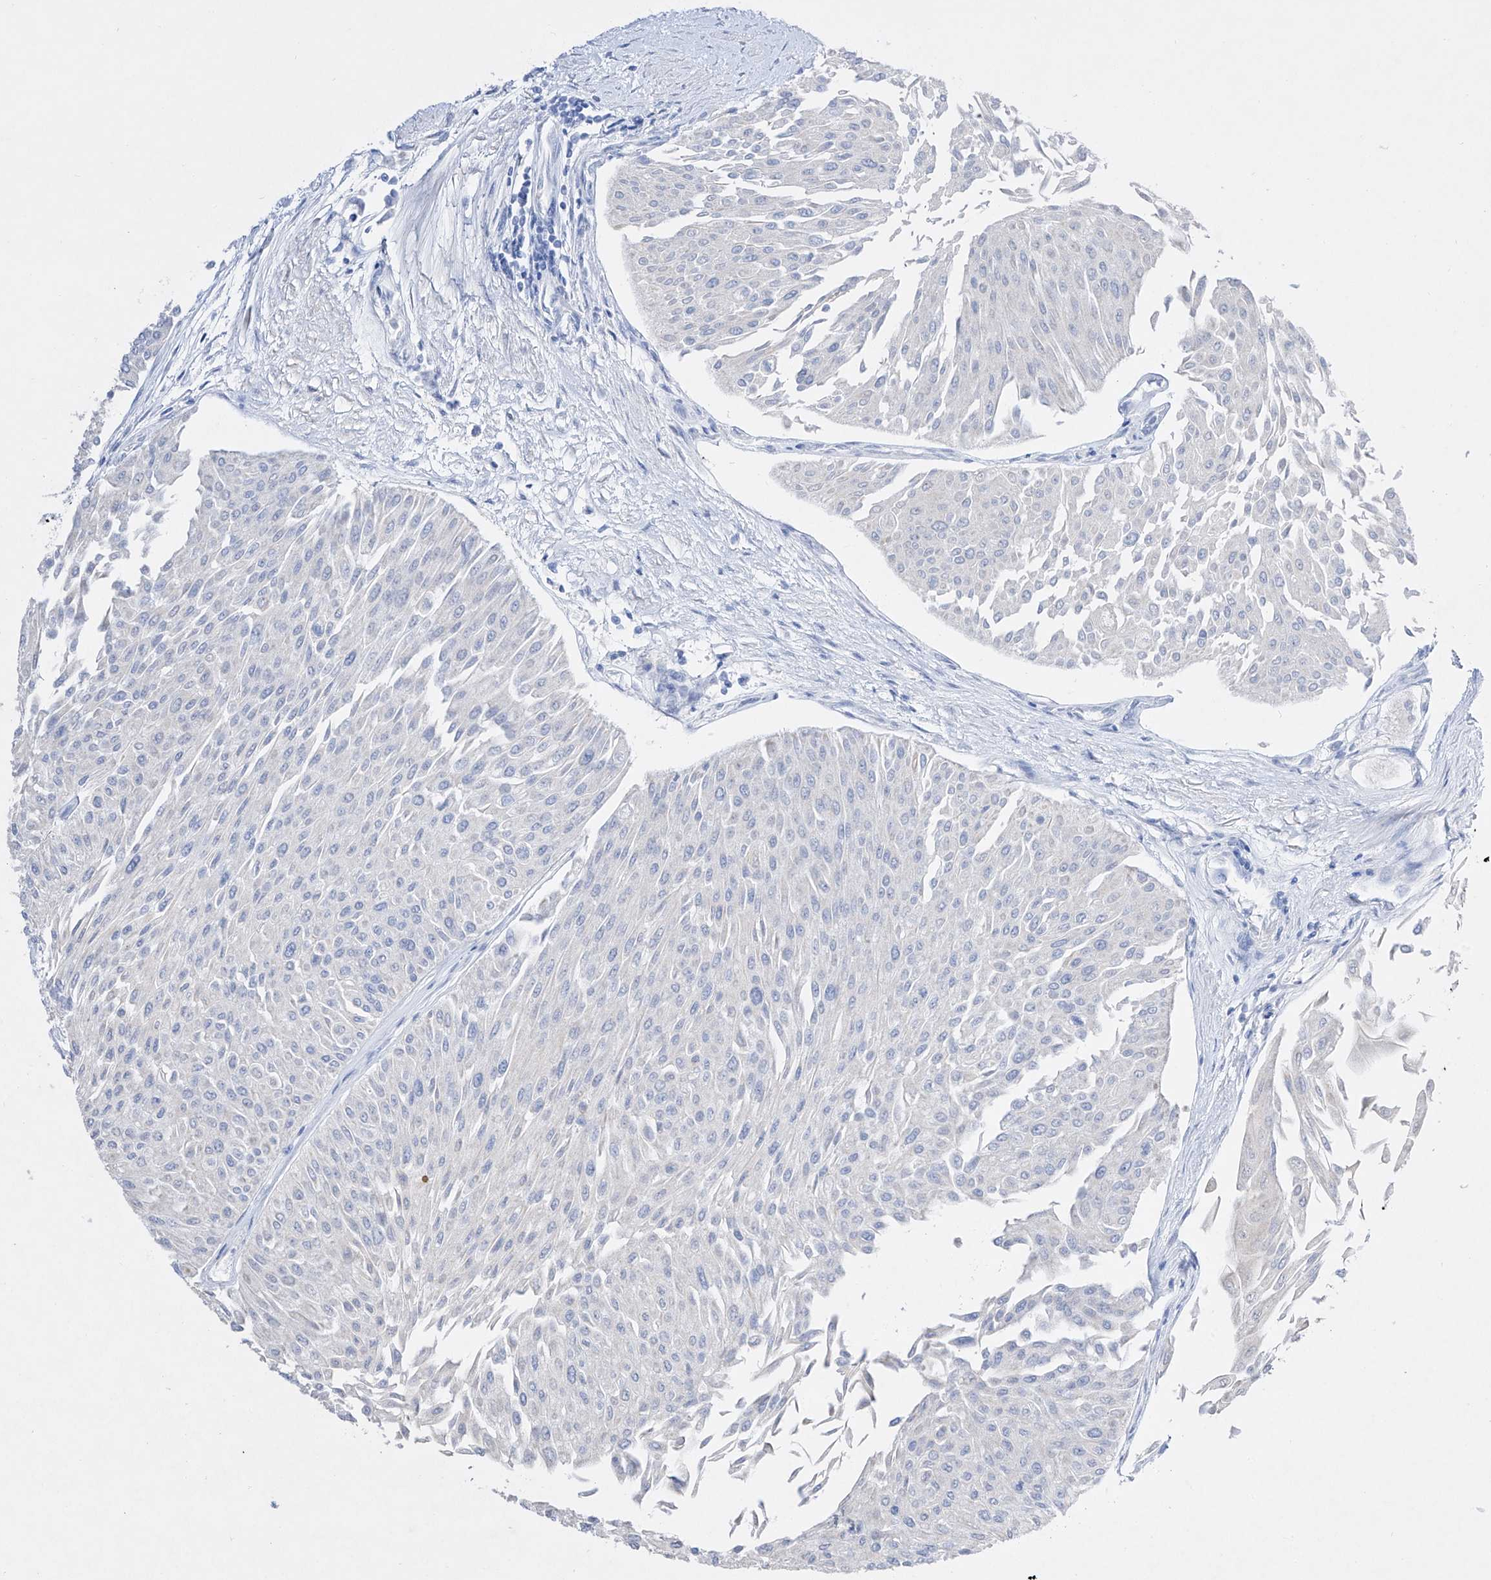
{"staining": {"intensity": "negative", "quantity": "none", "location": "none"}, "tissue": "urothelial cancer", "cell_type": "Tumor cells", "image_type": "cancer", "snomed": [{"axis": "morphology", "description": "Urothelial carcinoma, Low grade"}, {"axis": "topography", "description": "Urinary bladder"}], "caption": "Immunohistochemical staining of human urothelial cancer shows no significant positivity in tumor cells. Nuclei are stained in blue.", "gene": "TM7SF2", "patient": {"sex": "male", "age": 67}}